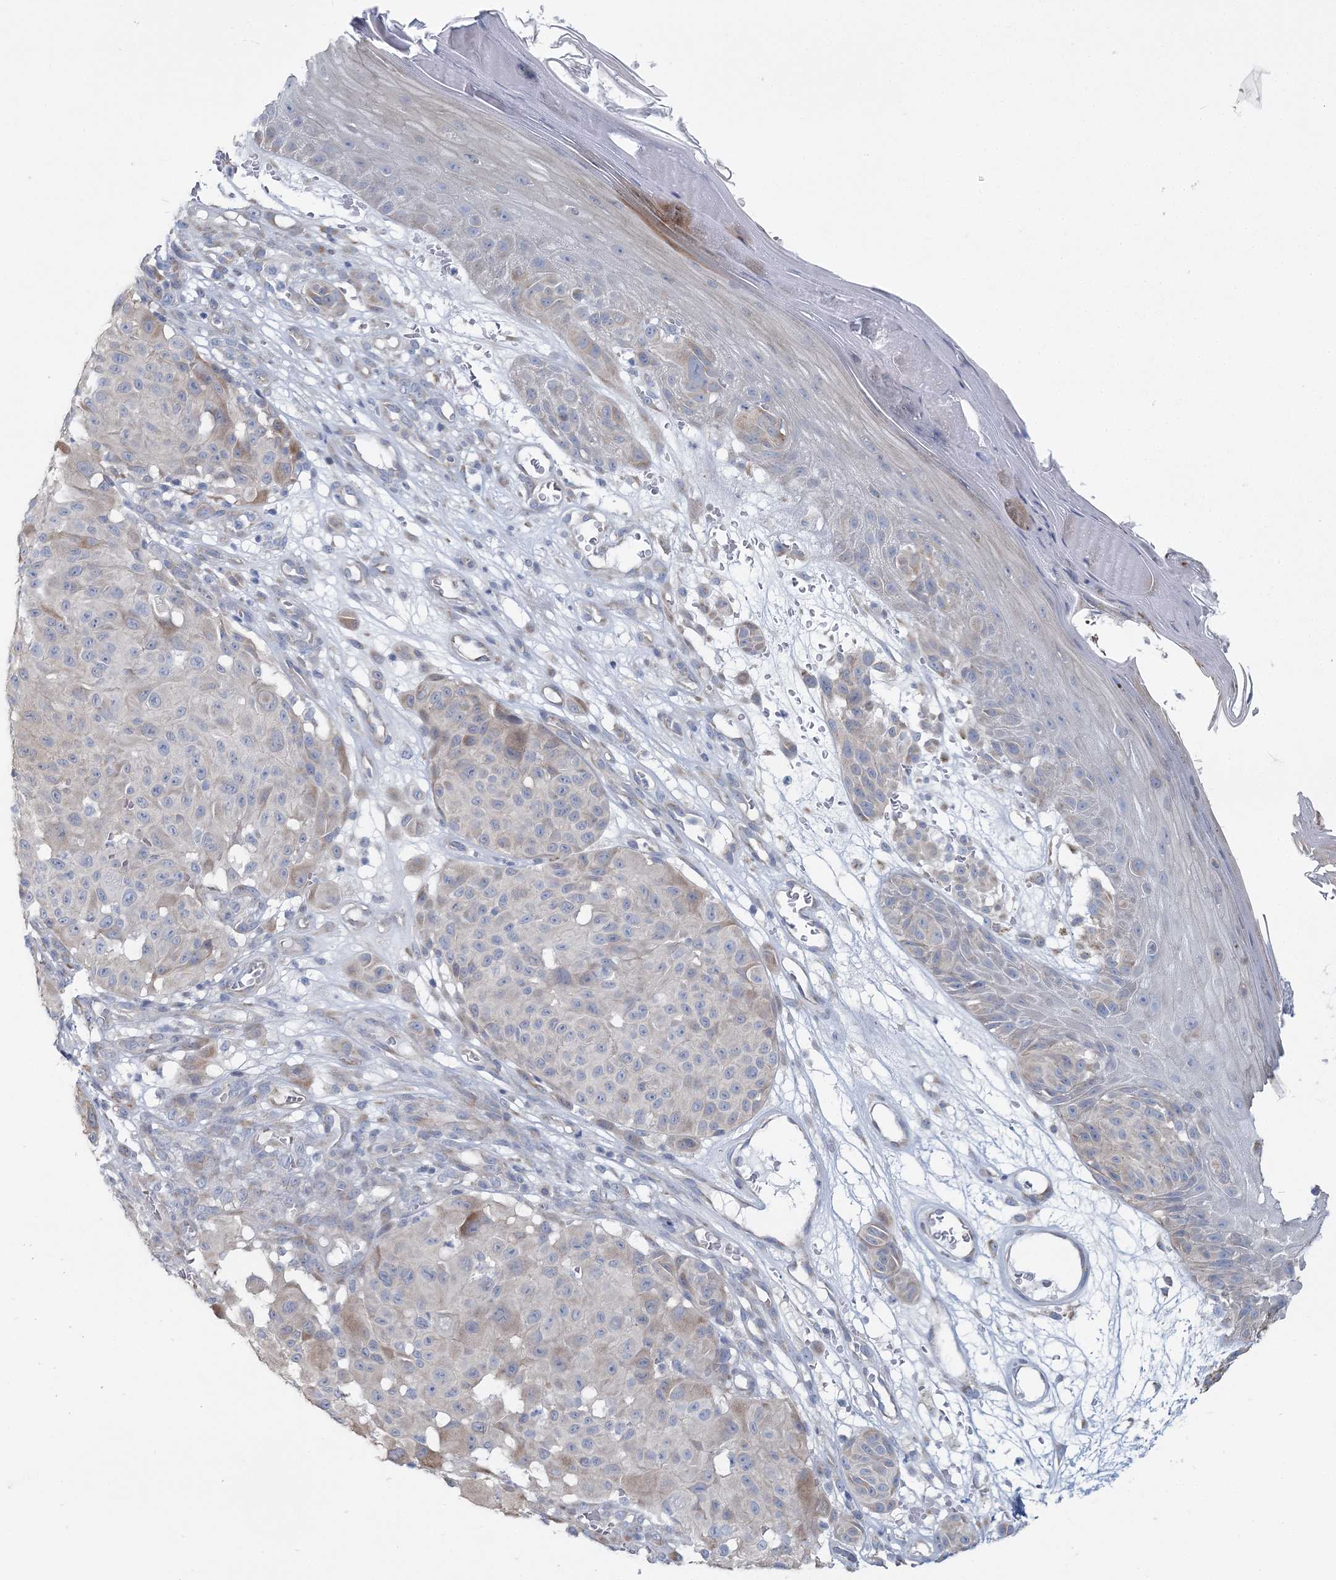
{"staining": {"intensity": "weak", "quantity": "<25%", "location": "cytoplasmic/membranous"}, "tissue": "melanoma", "cell_type": "Tumor cells", "image_type": "cancer", "snomed": [{"axis": "morphology", "description": "Malignant melanoma, NOS"}, {"axis": "topography", "description": "Skin"}], "caption": "Immunohistochemistry of human malignant melanoma exhibits no expression in tumor cells.", "gene": "CMBL", "patient": {"sex": "male", "age": 83}}